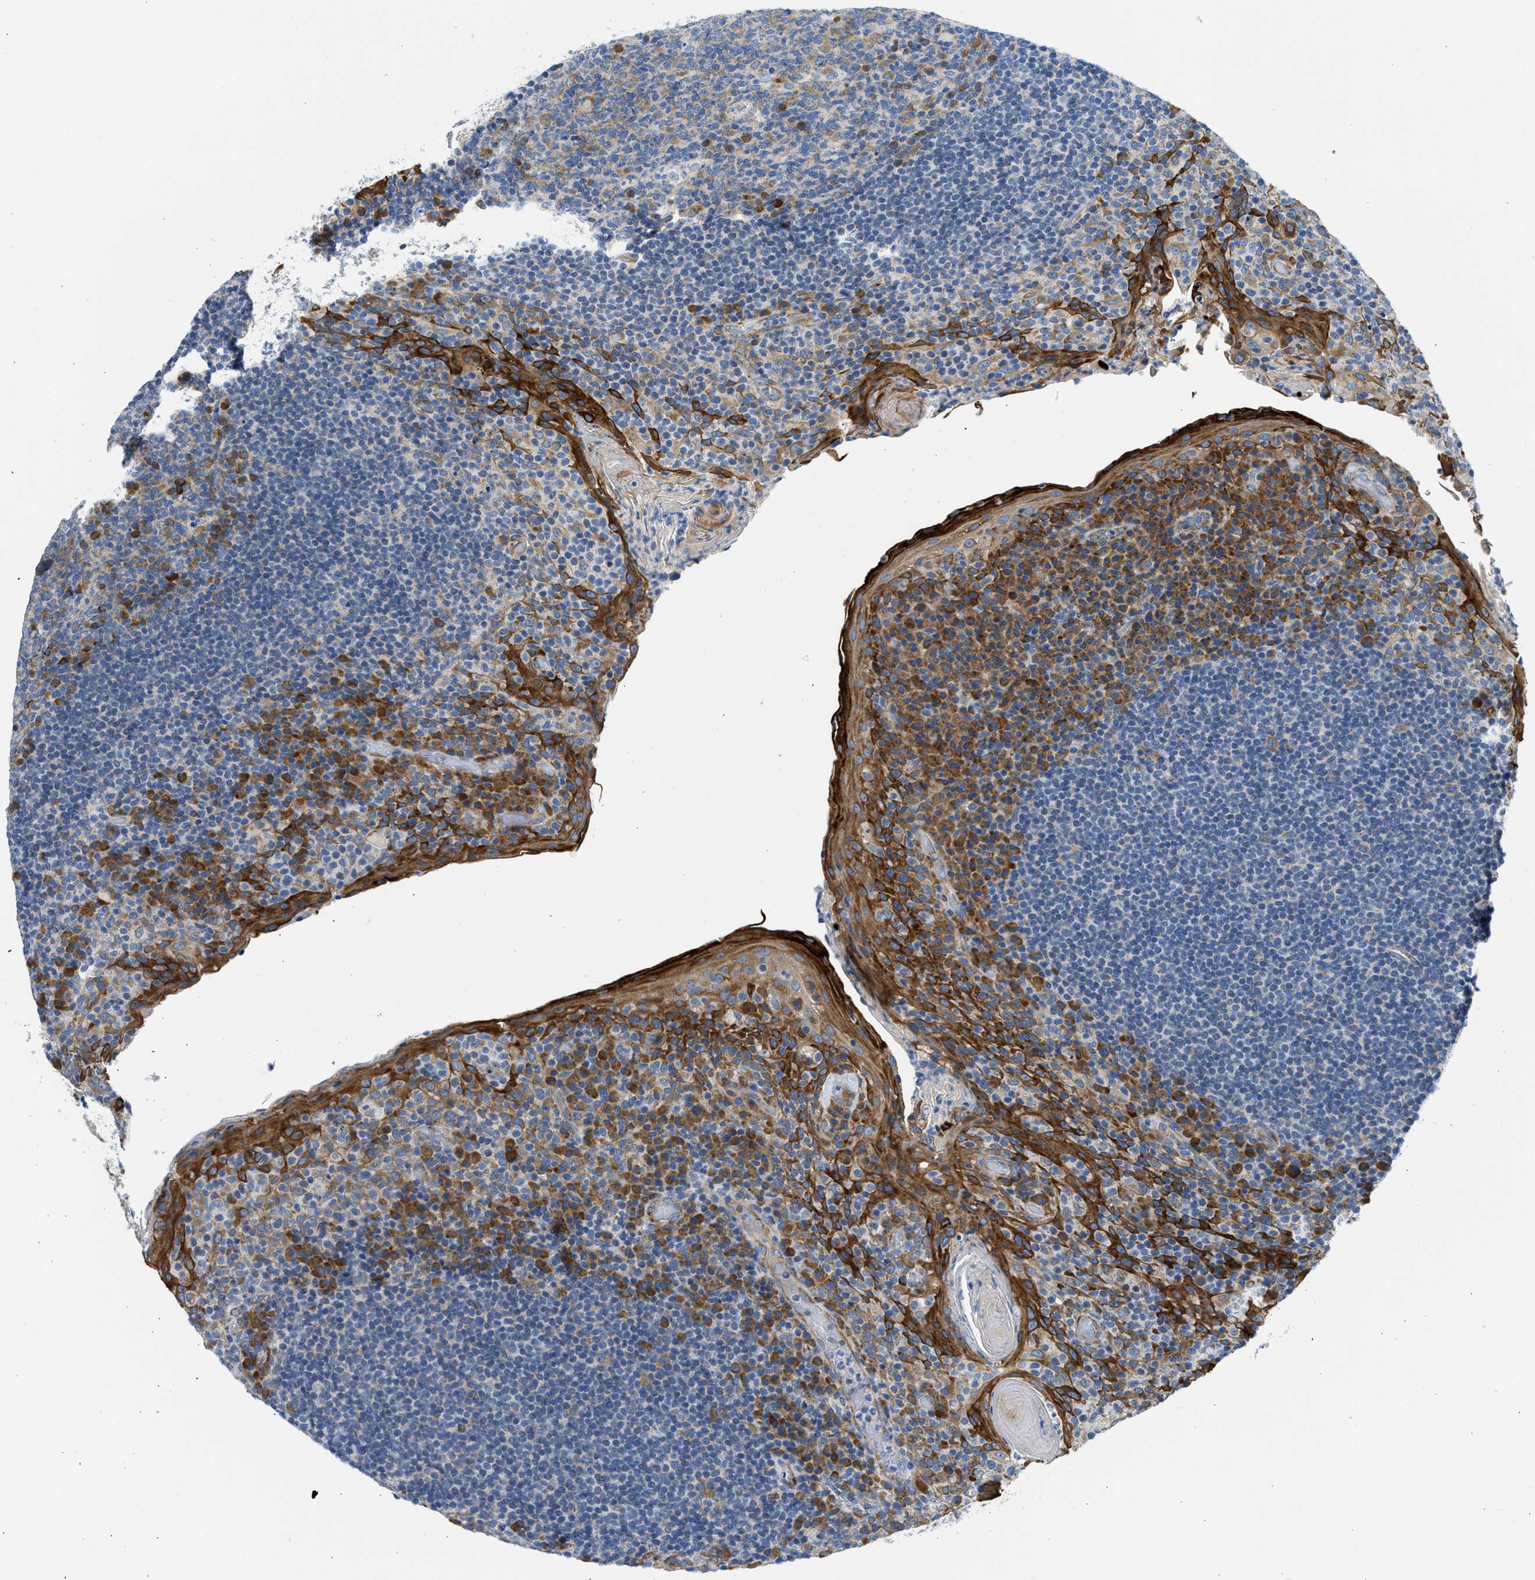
{"staining": {"intensity": "moderate", "quantity": "25%-75%", "location": "cytoplasmic/membranous"}, "tissue": "tonsil", "cell_type": "Germinal center cells", "image_type": "normal", "snomed": [{"axis": "morphology", "description": "Normal tissue, NOS"}, {"axis": "topography", "description": "Tonsil"}], "caption": "Benign tonsil was stained to show a protein in brown. There is medium levels of moderate cytoplasmic/membranous expression in approximately 25%-75% of germinal center cells. The staining was performed using DAB (3,3'-diaminobenzidine) to visualize the protein expression in brown, while the nuclei were stained in blue with hematoxylin (Magnification: 20x).", "gene": "CAMKK2", "patient": {"sex": "male", "age": 17}}